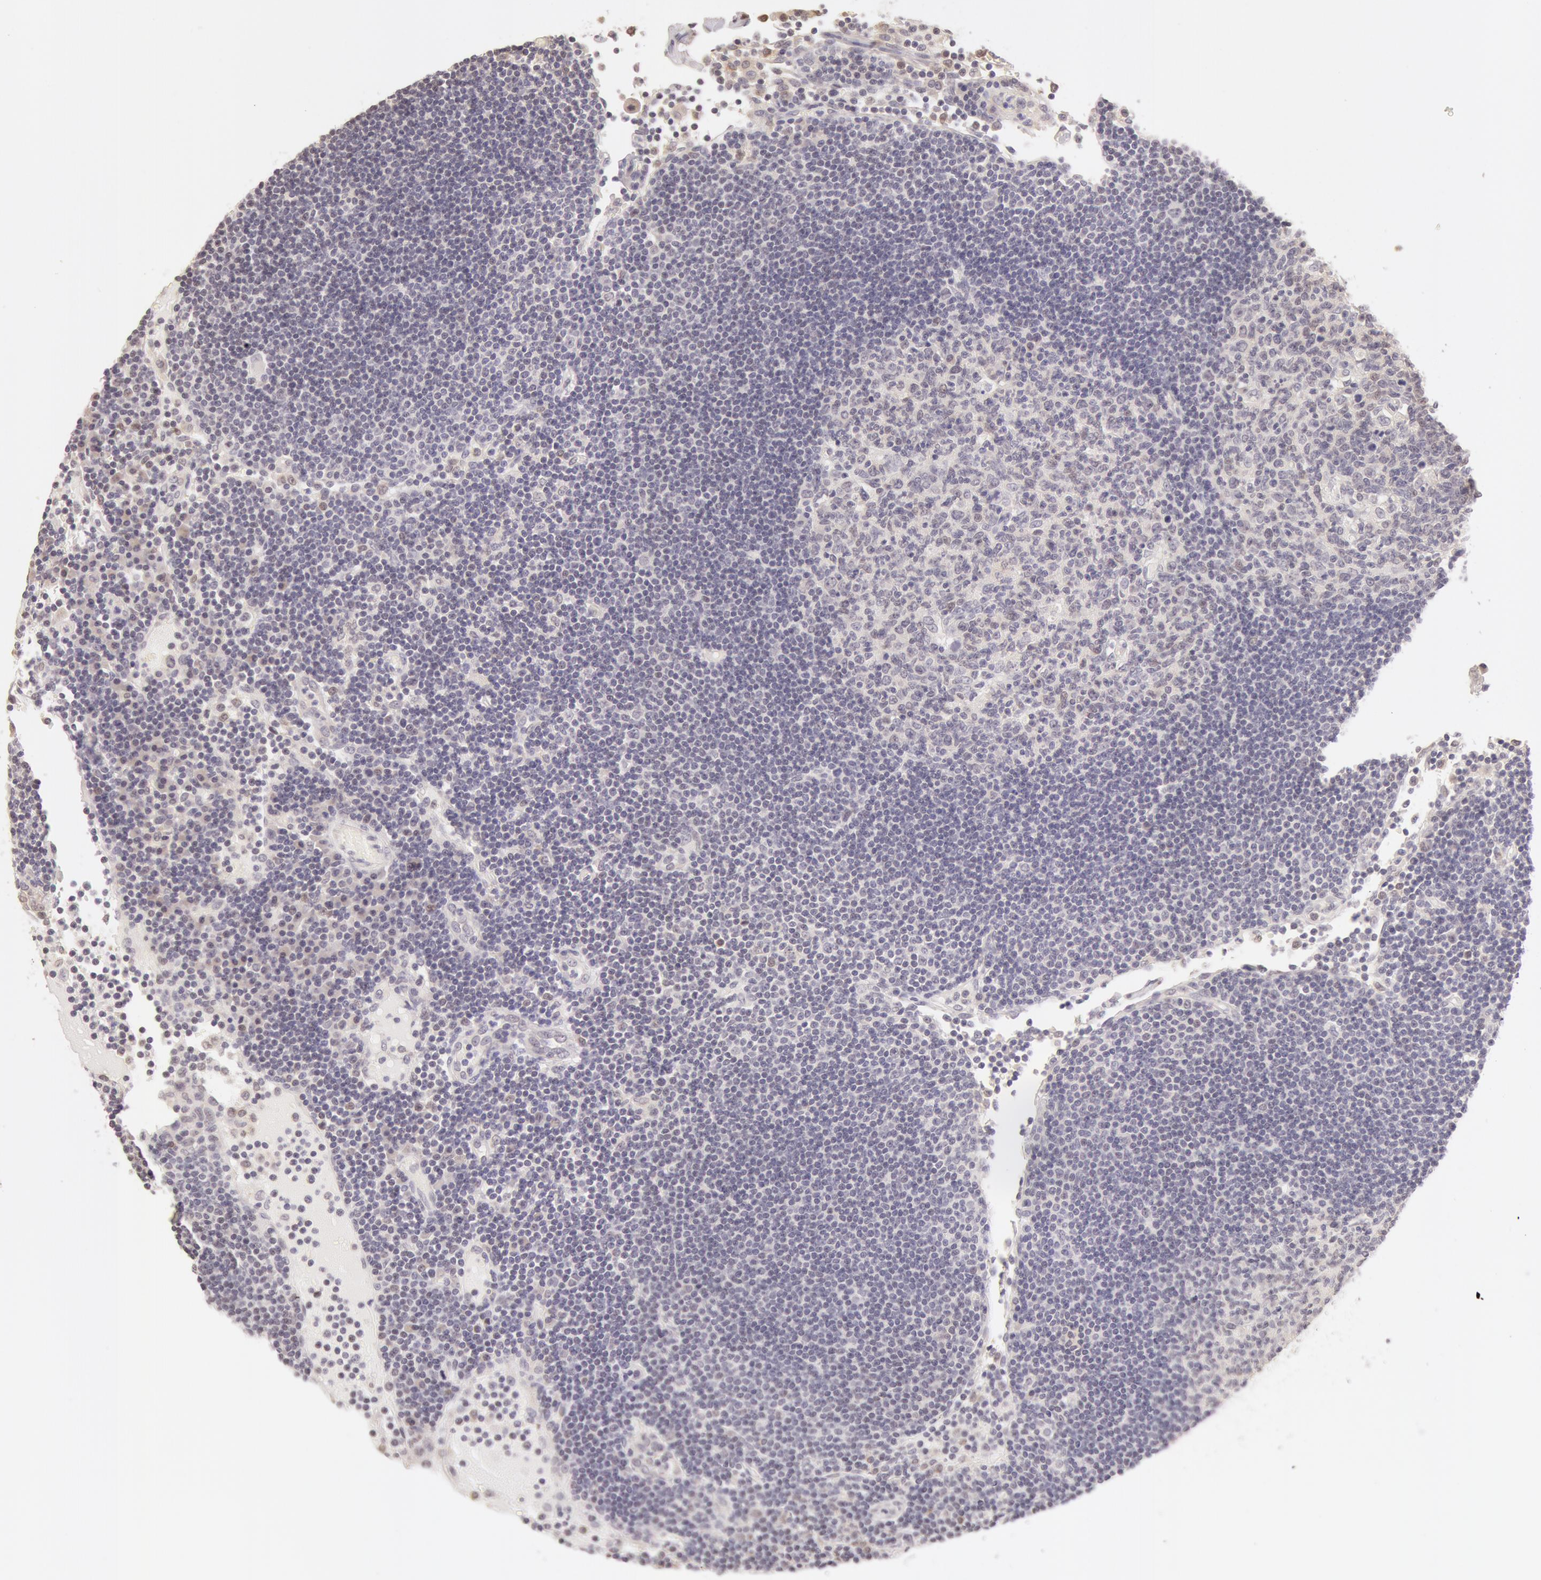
{"staining": {"intensity": "negative", "quantity": "none", "location": "none"}, "tissue": "lymph node", "cell_type": "Germinal center cells", "image_type": "normal", "snomed": [{"axis": "morphology", "description": "Normal tissue, NOS"}, {"axis": "topography", "description": "Lymph node"}], "caption": "IHC micrograph of unremarkable lymph node: lymph node stained with DAB (3,3'-diaminobenzidine) displays no significant protein expression in germinal center cells. (DAB (3,3'-diaminobenzidine) immunohistochemistry (IHC) visualized using brightfield microscopy, high magnification).", "gene": "ZNF597", "patient": {"sex": "male", "age": 54}}